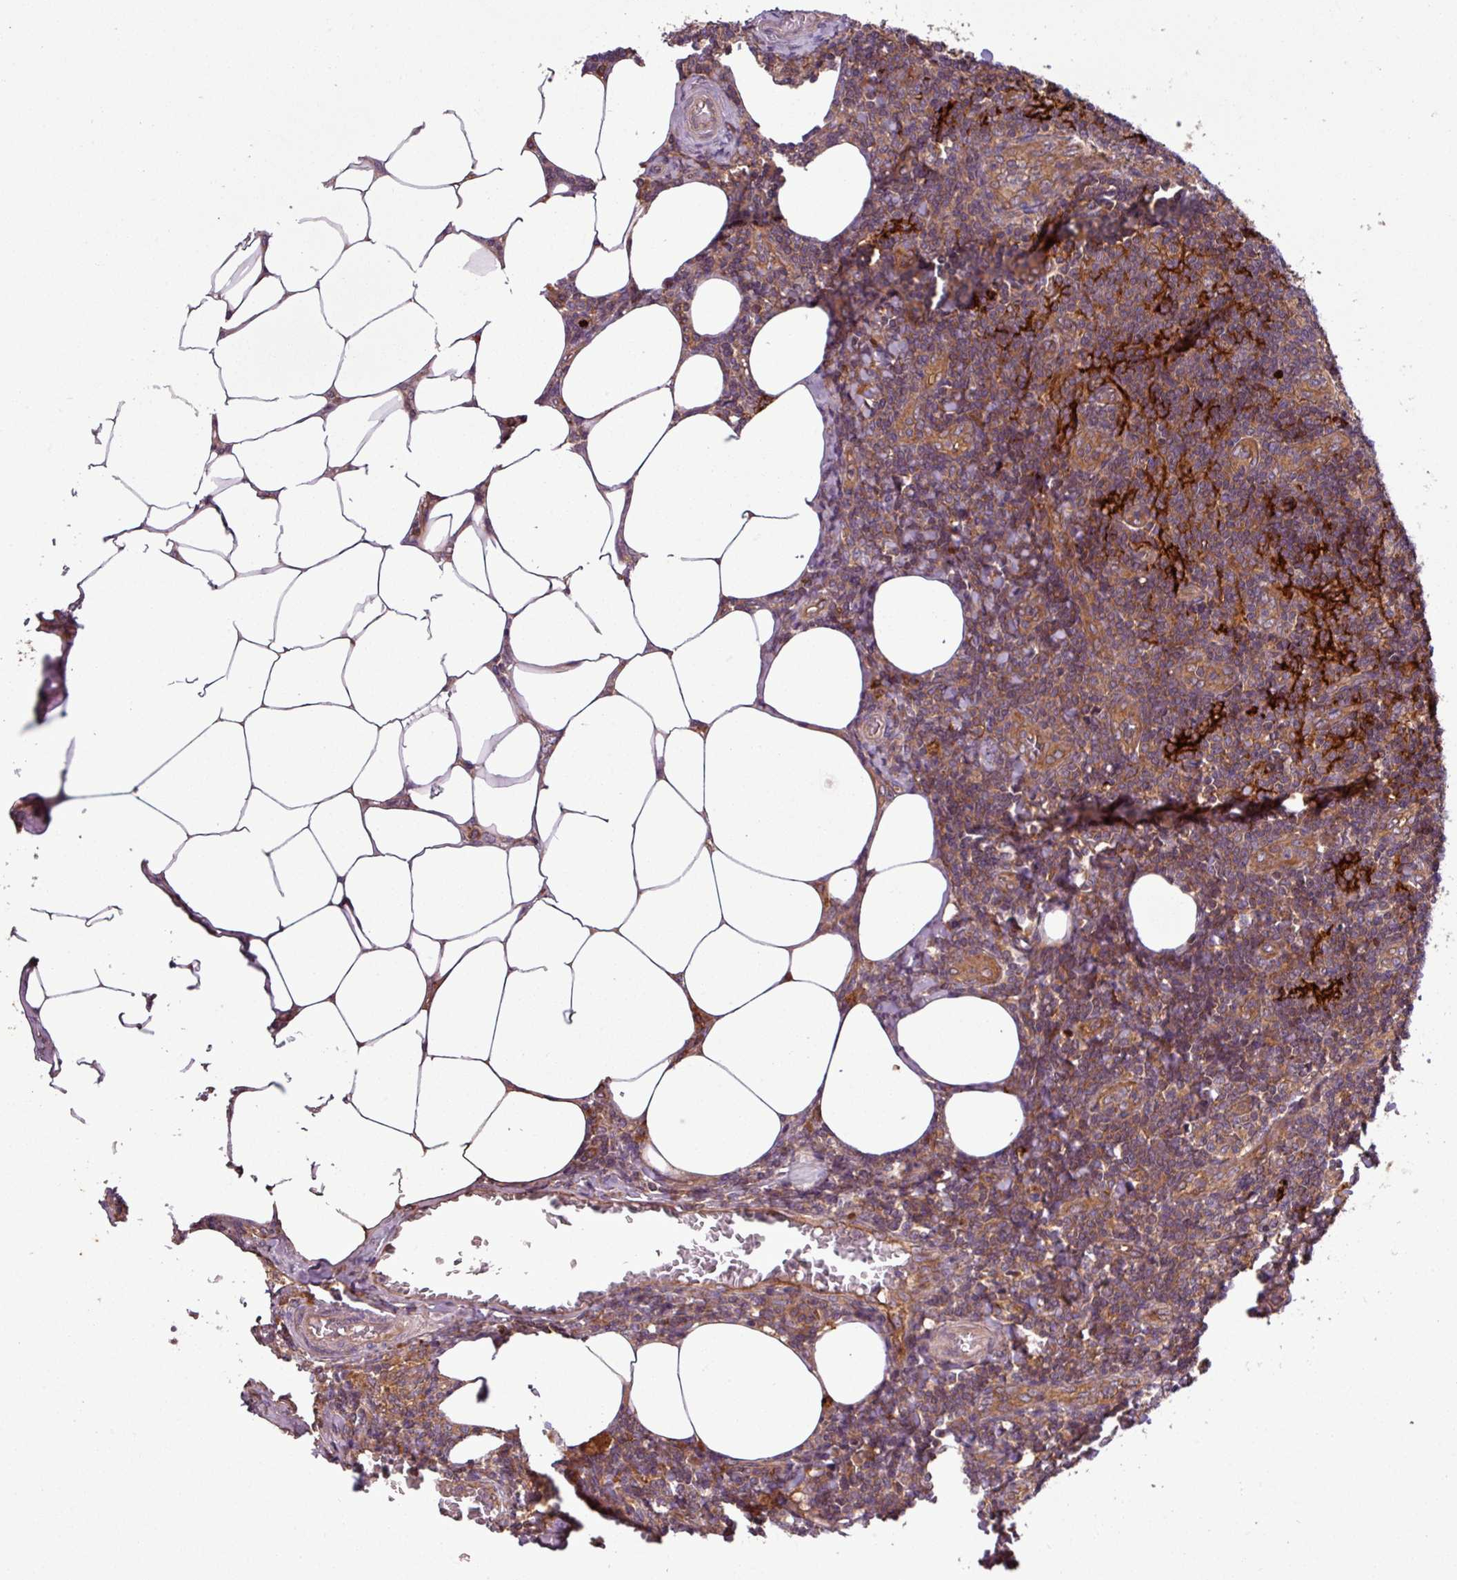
{"staining": {"intensity": "strong", "quantity": ">75%", "location": "cytoplasmic/membranous"}, "tissue": "lymph node", "cell_type": "Germinal center cells", "image_type": "normal", "snomed": [{"axis": "morphology", "description": "Normal tissue, NOS"}, {"axis": "topography", "description": "Lymph node"}], "caption": "Protein staining by IHC reveals strong cytoplasmic/membranous staining in about >75% of germinal center cells in benign lymph node. The protein of interest is stained brown, and the nuclei are stained in blue (DAB IHC with brightfield microscopy, high magnification).", "gene": "SIRPB2", "patient": {"sex": "female", "age": 59}}